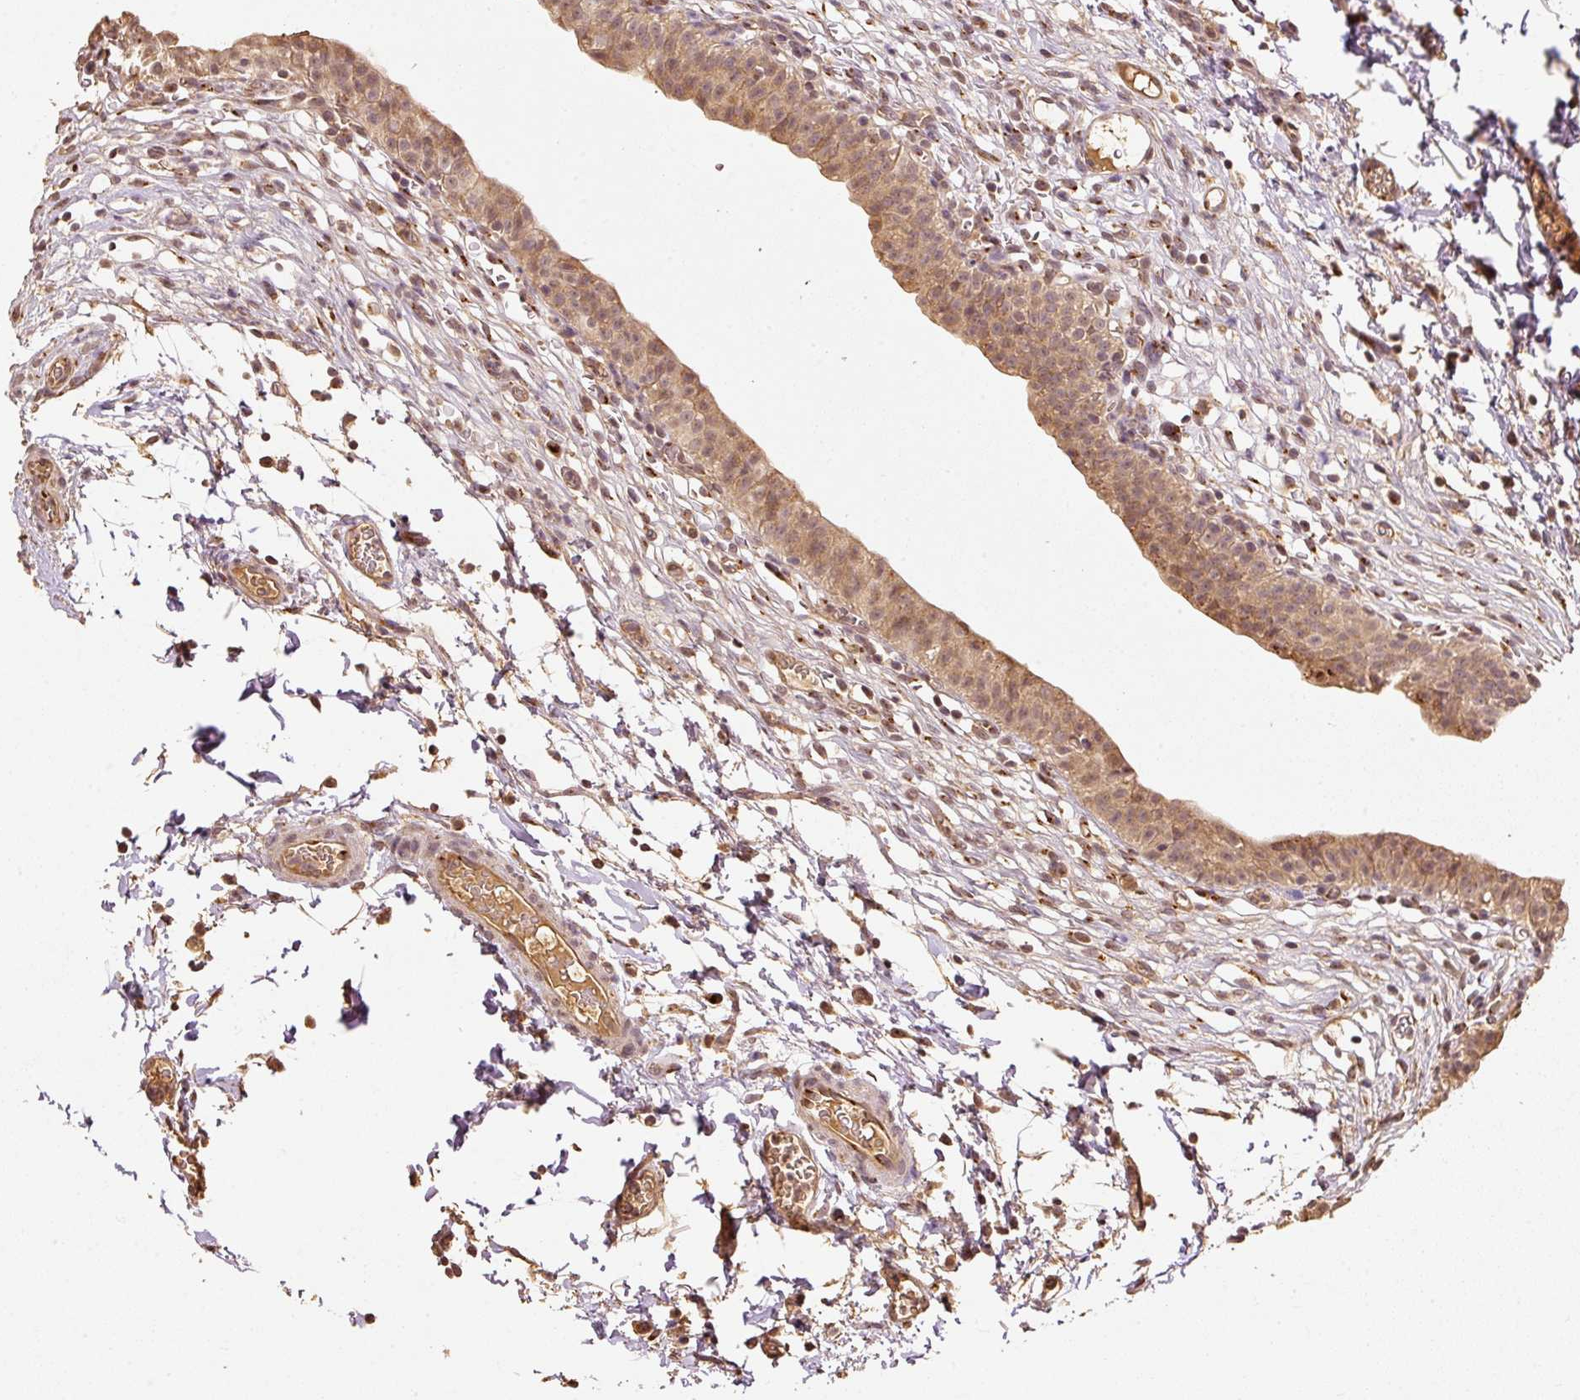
{"staining": {"intensity": "moderate", "quantity": ">75%", "location": "cytoplasmic/membranous"}, "tissue": "urinary bladder", "cell_type": "Urothelial cells", "image_type": "normal", "snomed": [{"axis": "morphology", "description": "Normal tissue, NOS"}, {"axis": "topography", "description": "Urinary bladder"}, {"axis": "topography", "description": "Peripheral nerve tissue"}], "caption": "Immunohistochemical staining of benign urinary bladder exhibits medium levels of moderate cytoplasmic/membranous staining in about >75% of urothelial cells.", "gene": "FUT8", "patient": {"sex": "male", "age": 55}}